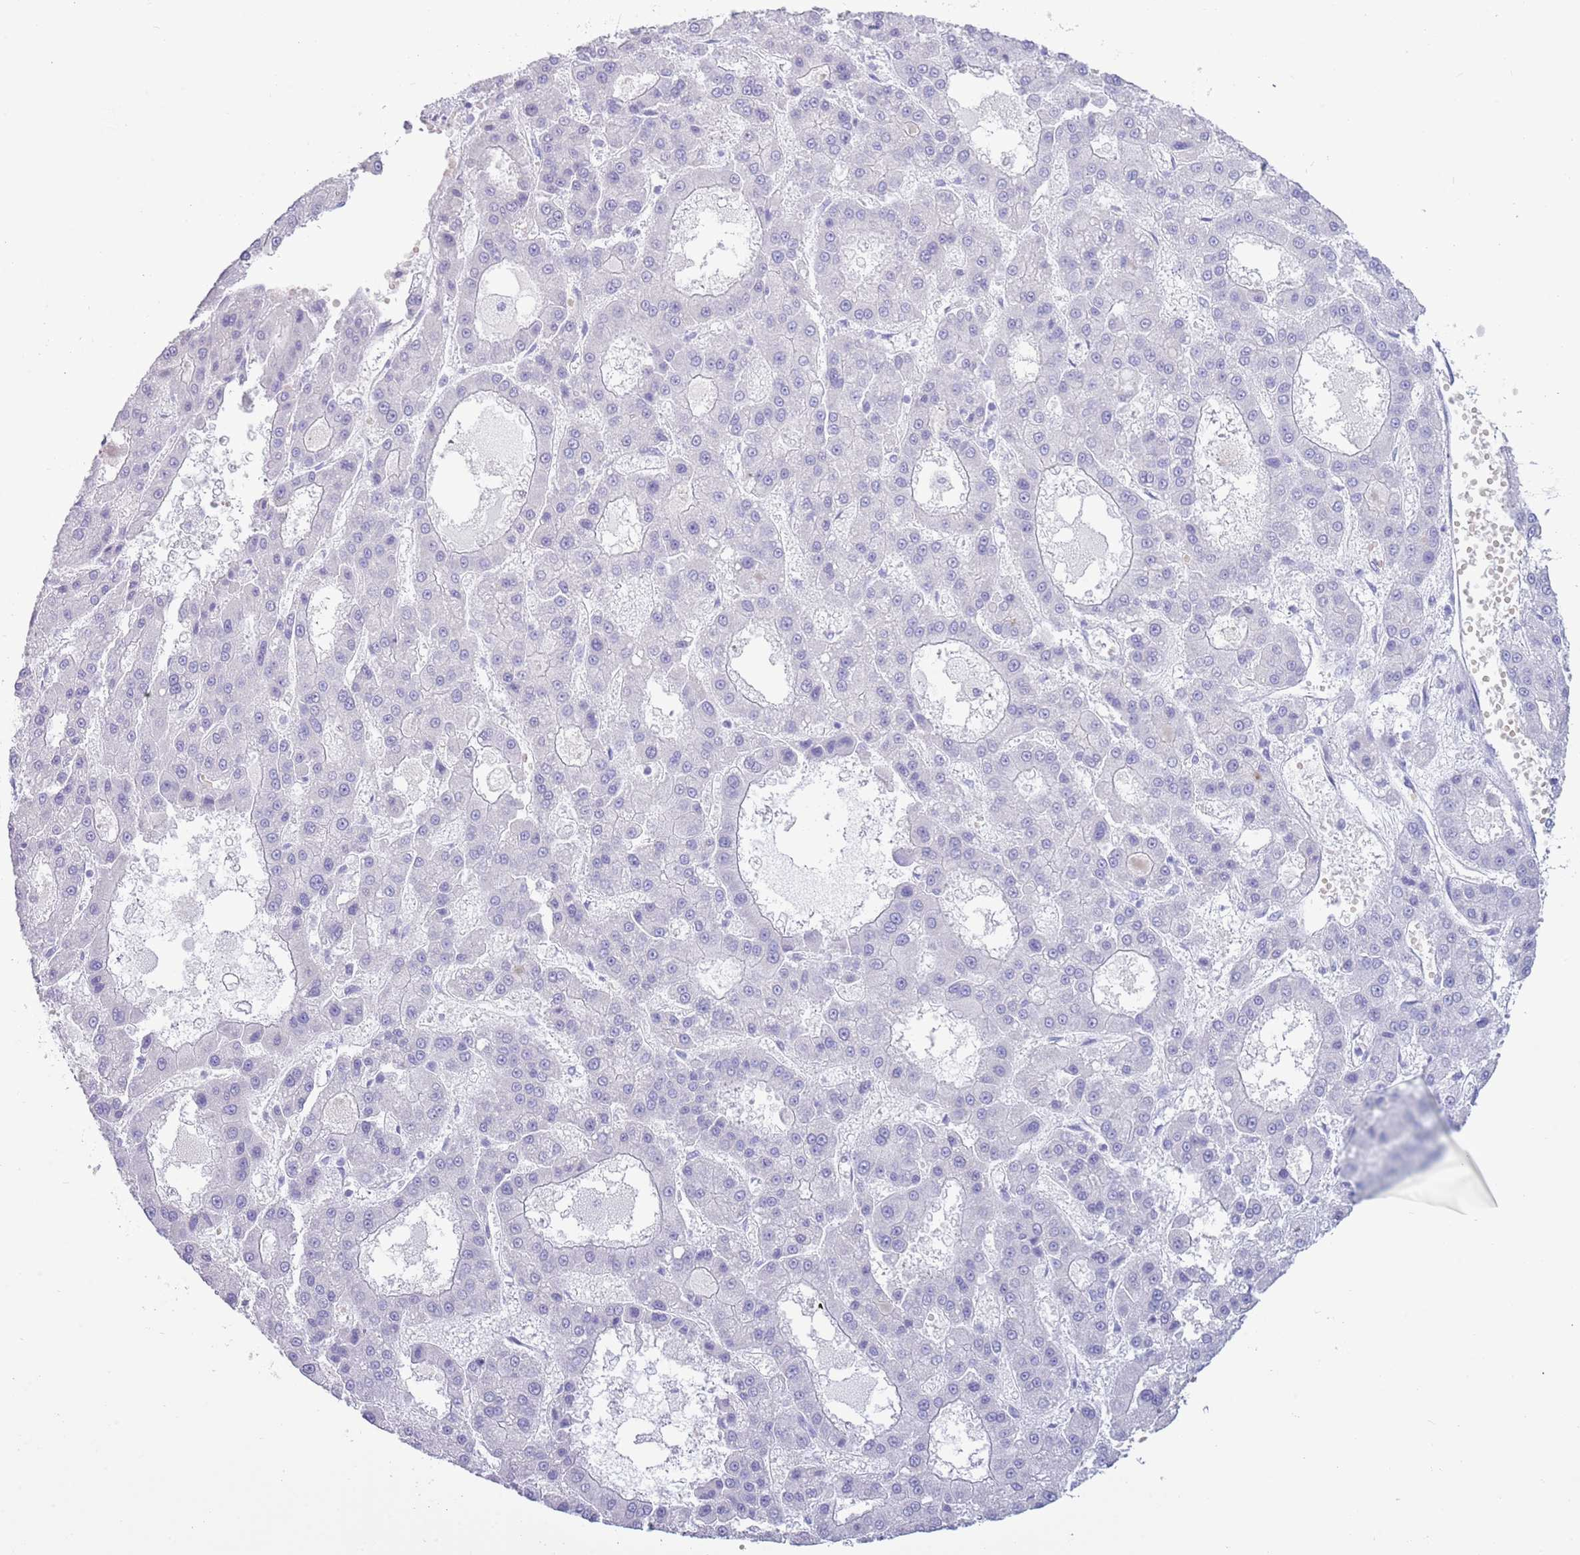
{"staining": {"intensity": "negative", "quantity": "none", "location": "none"}, "tissue": "liver cancer", "cell_type": "Tumor cells", "image_type": "cancer", "snomed": [{"axis": "morphology", "description": "Carcinoma, Hepatocellular, NOS"}, {"axis": "topography", "description": "Liver"}], "caption": "IHC image of neoplastic tissue: human liver cancer (hepatocellular carcinoma) stained with DAB reveals no significant protein positivity in tumor cells. (DAB (3,3'-diaminobenzidine) immunohistochemistry (IHC), high magnification).", "gene": "ACR", "patient": {"sex": "male", "age": 70}}